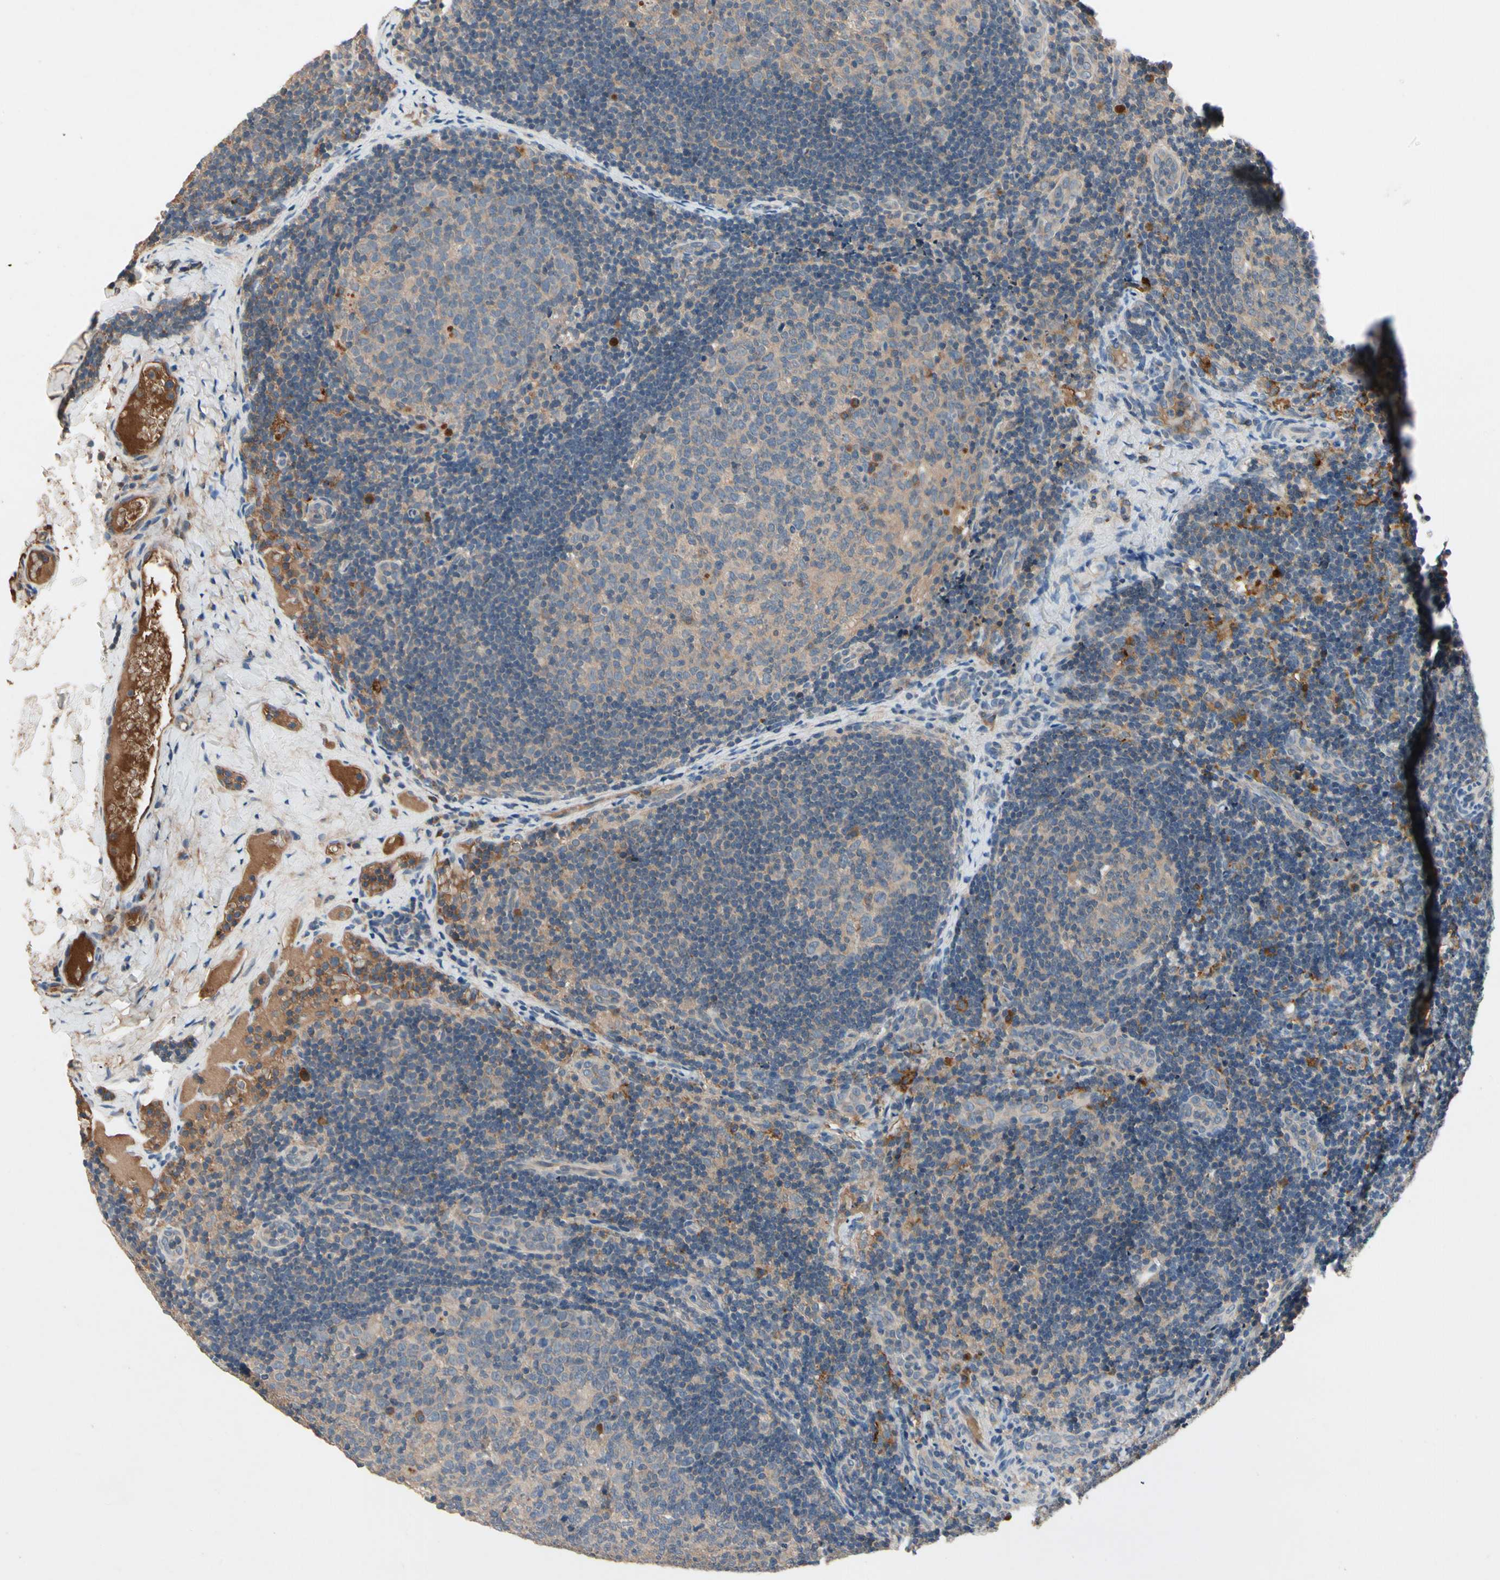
{"staining": {"intensity": "weak", "quantity": ">75%", "location": "cytoplasmic/membranous"}, "tissue": "lymph node", "cell_type": "Germinal center cells", "image_type": "normal", "snomed": [{"axis": "morphology", "description": "Normal tissue, NOS"}, {"axis": "topography", "description": "Lymph node"}], "caption": "Lymph node stained with IHC displays weak cytoplasmic/membranous positivity in about >75% of germinal center cells.", "gene": "IL1RL1", "patient": {"sex": "female", "age": 14}}